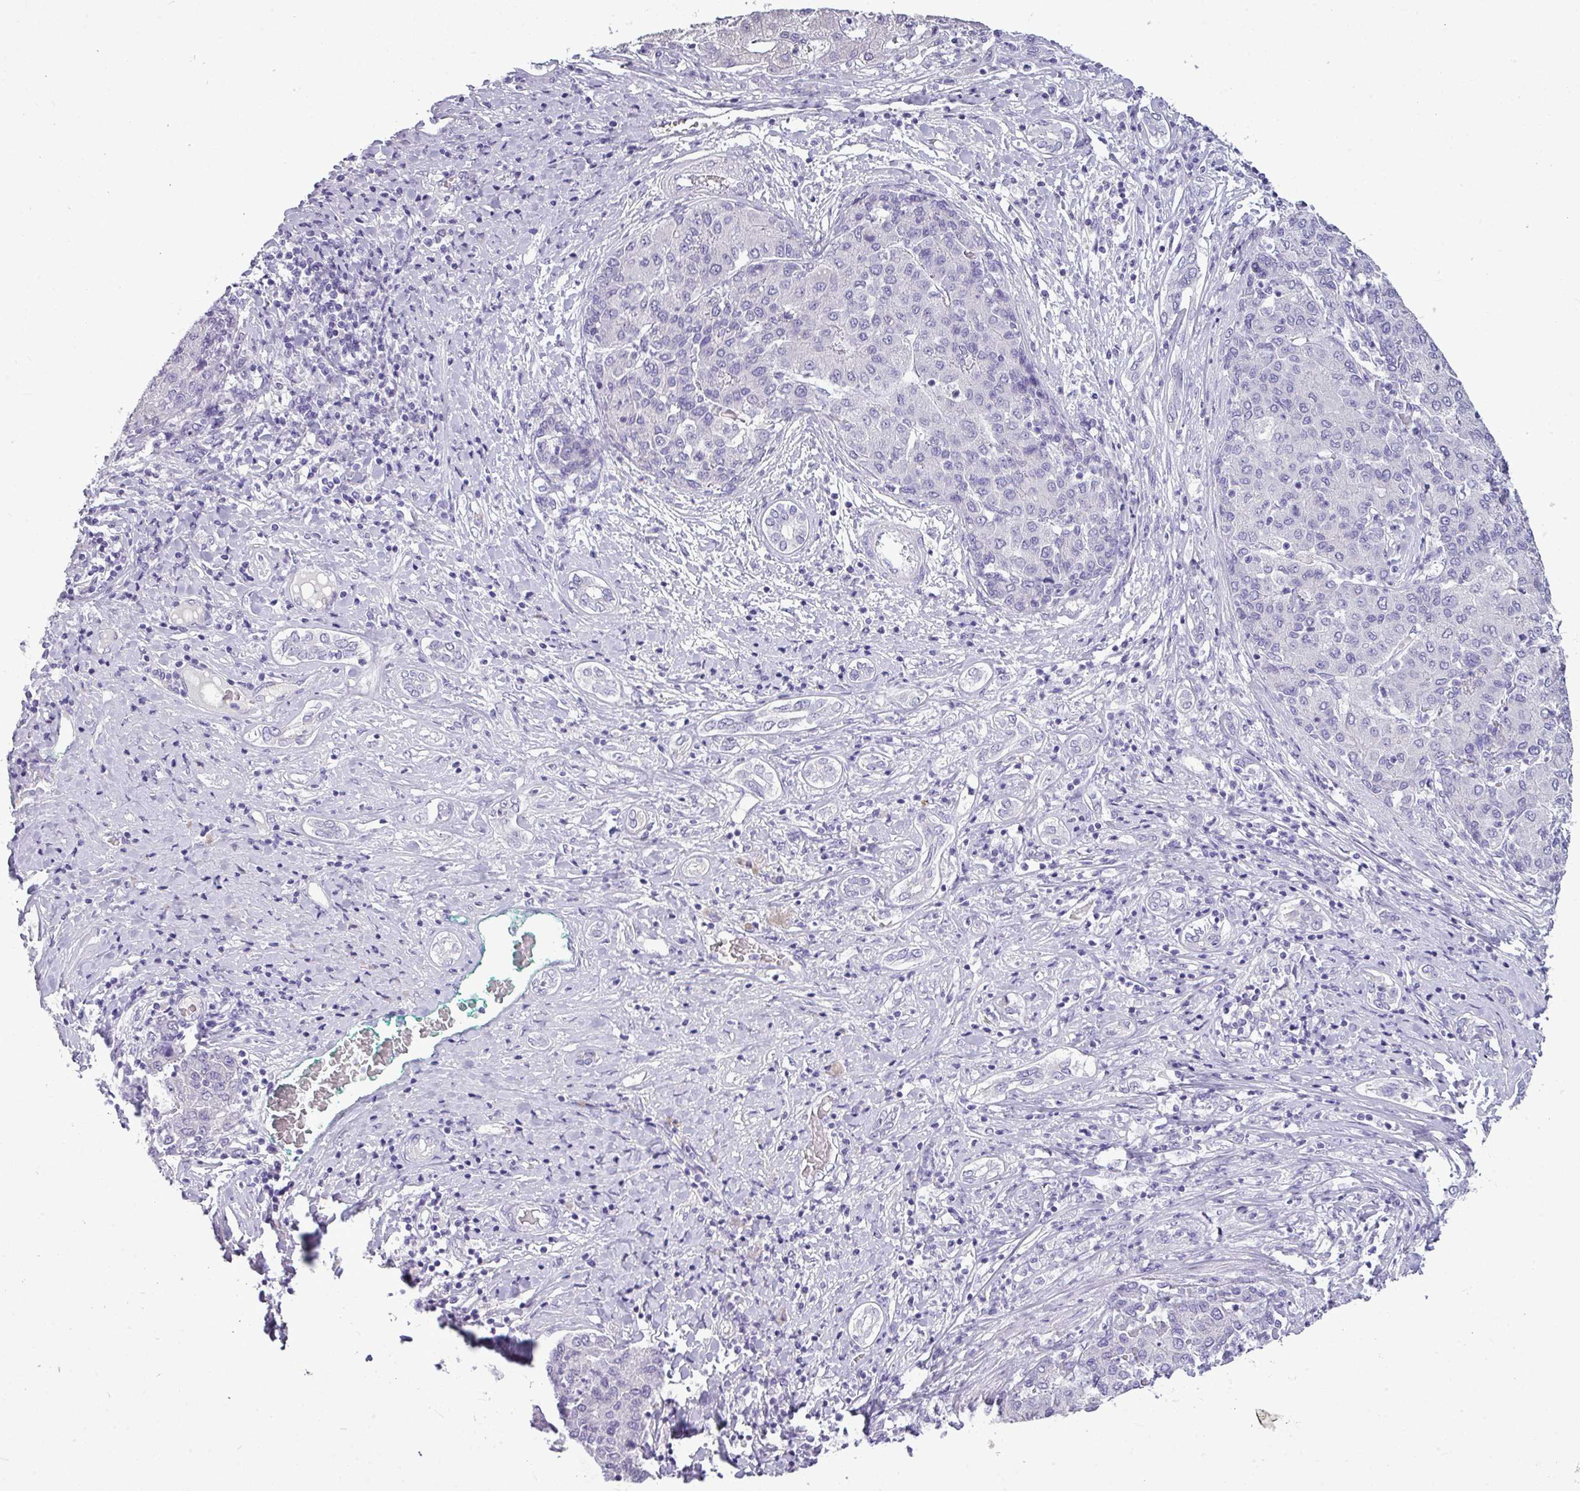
{"staining": {"intensity": "negative", "quantity": "none", "location": "none"}, "tissue": "liver cancer", "cell_type": "Tumor cells", "image_type": "cancer", "snomed": [{"axis": "morphology", "description": "Carcinoma, Hepatocellular, NOS"}, {"axis": "topography", "description": "Liver"}], "caption": "A high-resolution image shows immunohistochemistry staining of liver cancer (hepatocellular carcinoma), which shows no significant expression in tumor cells.", "gene": "TMEM91", "patient": {"sex": "male", "age": 65}}